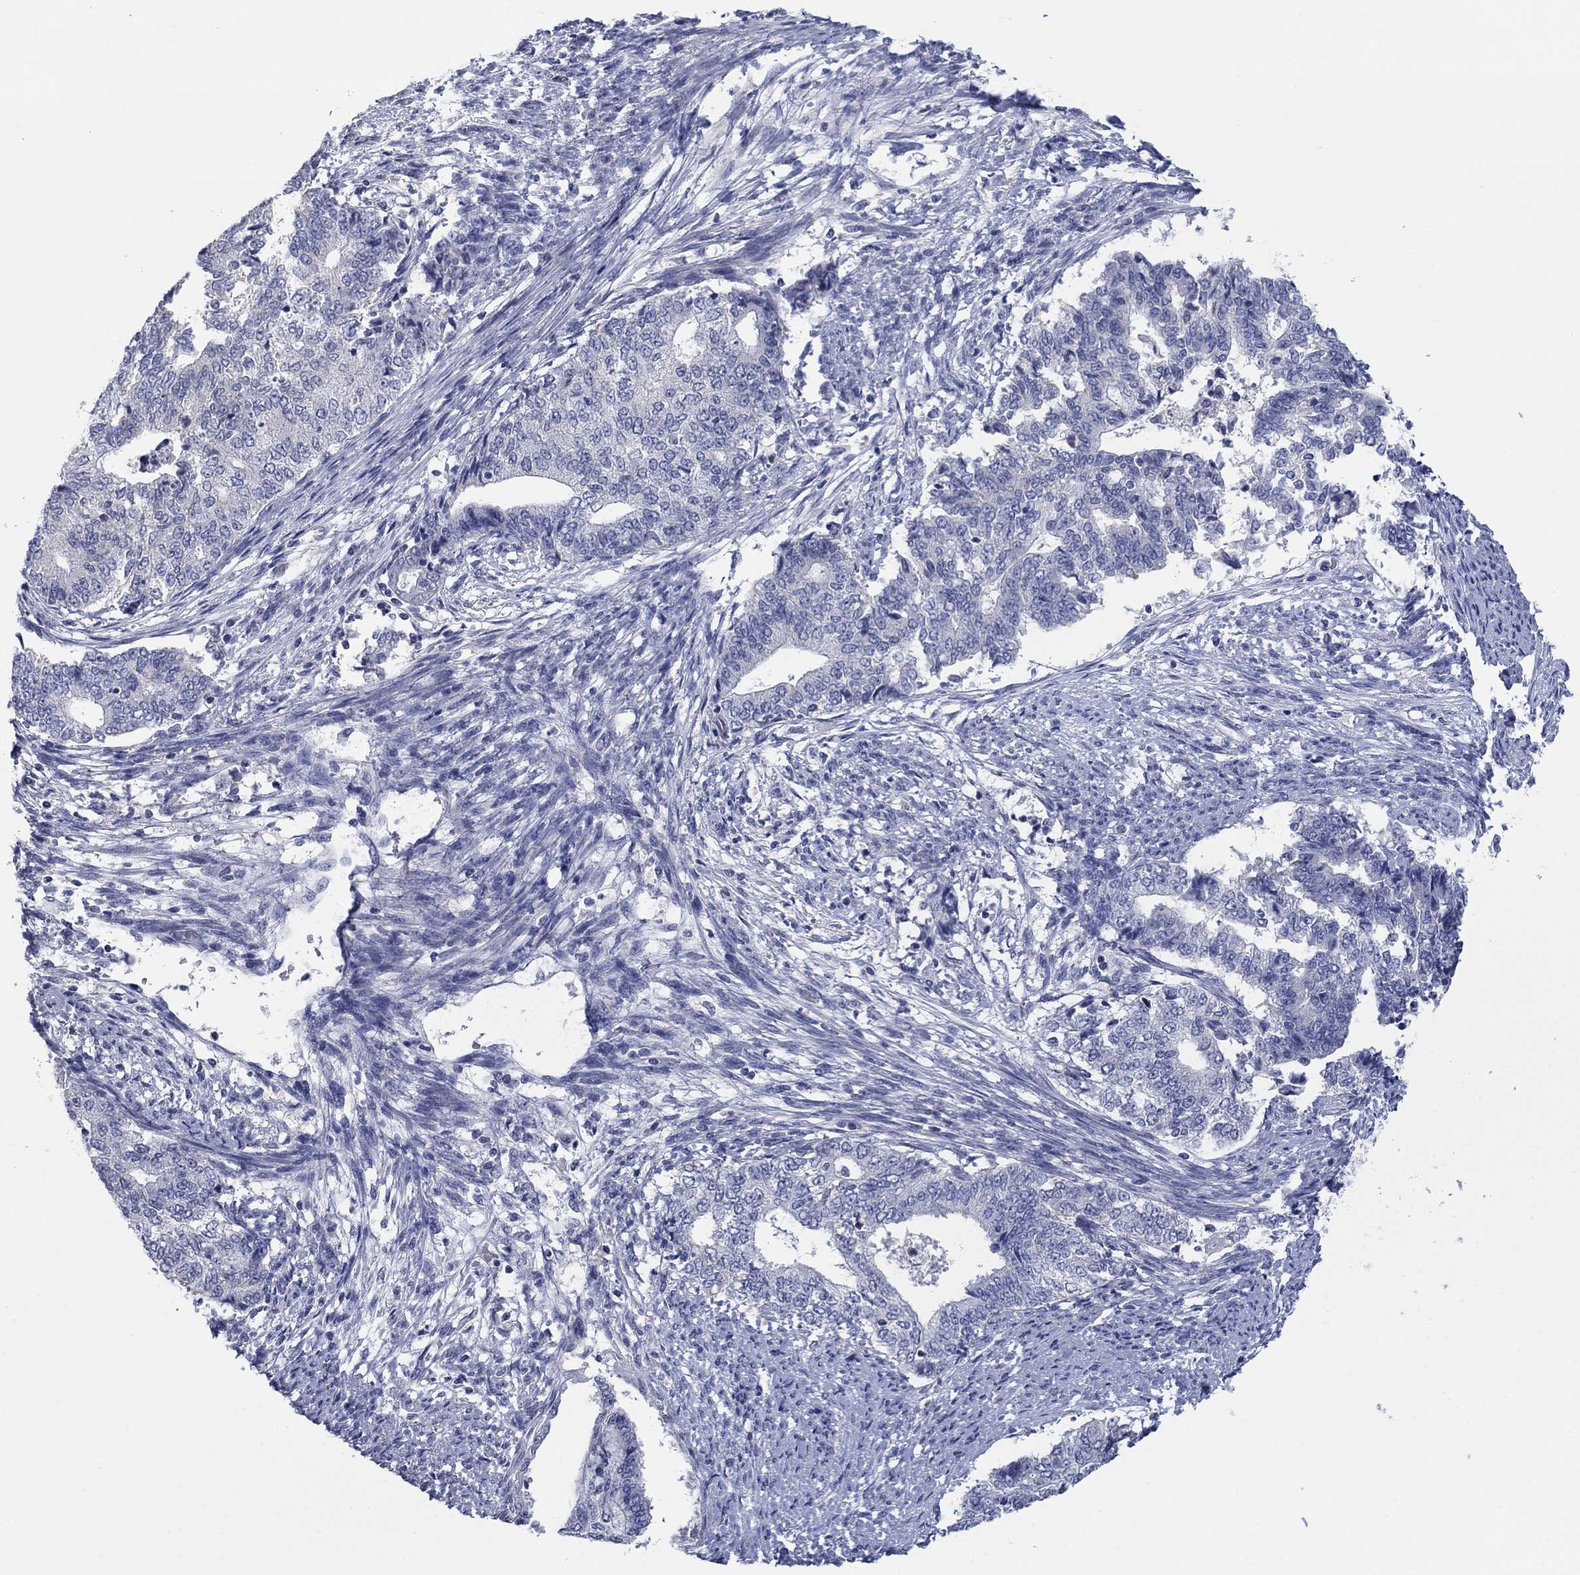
{"staining": {"intensity": "negative", "quantity": "none", "location": "none"}, "tissue": "endometrial cancer", "cell_type": "Tumor cells", "image_type": "cancer", "snomed": [{"axis": "morphology", "description": "Adenocarcinoma, NOS"}, {"axis": "topography", "description": "Endometrium"}], "caption": "An immunohistochemistry image of endometrial cancer is shown. There is no staining in tumor cells of endometrial cancer.", "gene": "FER1L6", "patient": {"sex": "female", "age": 65}}